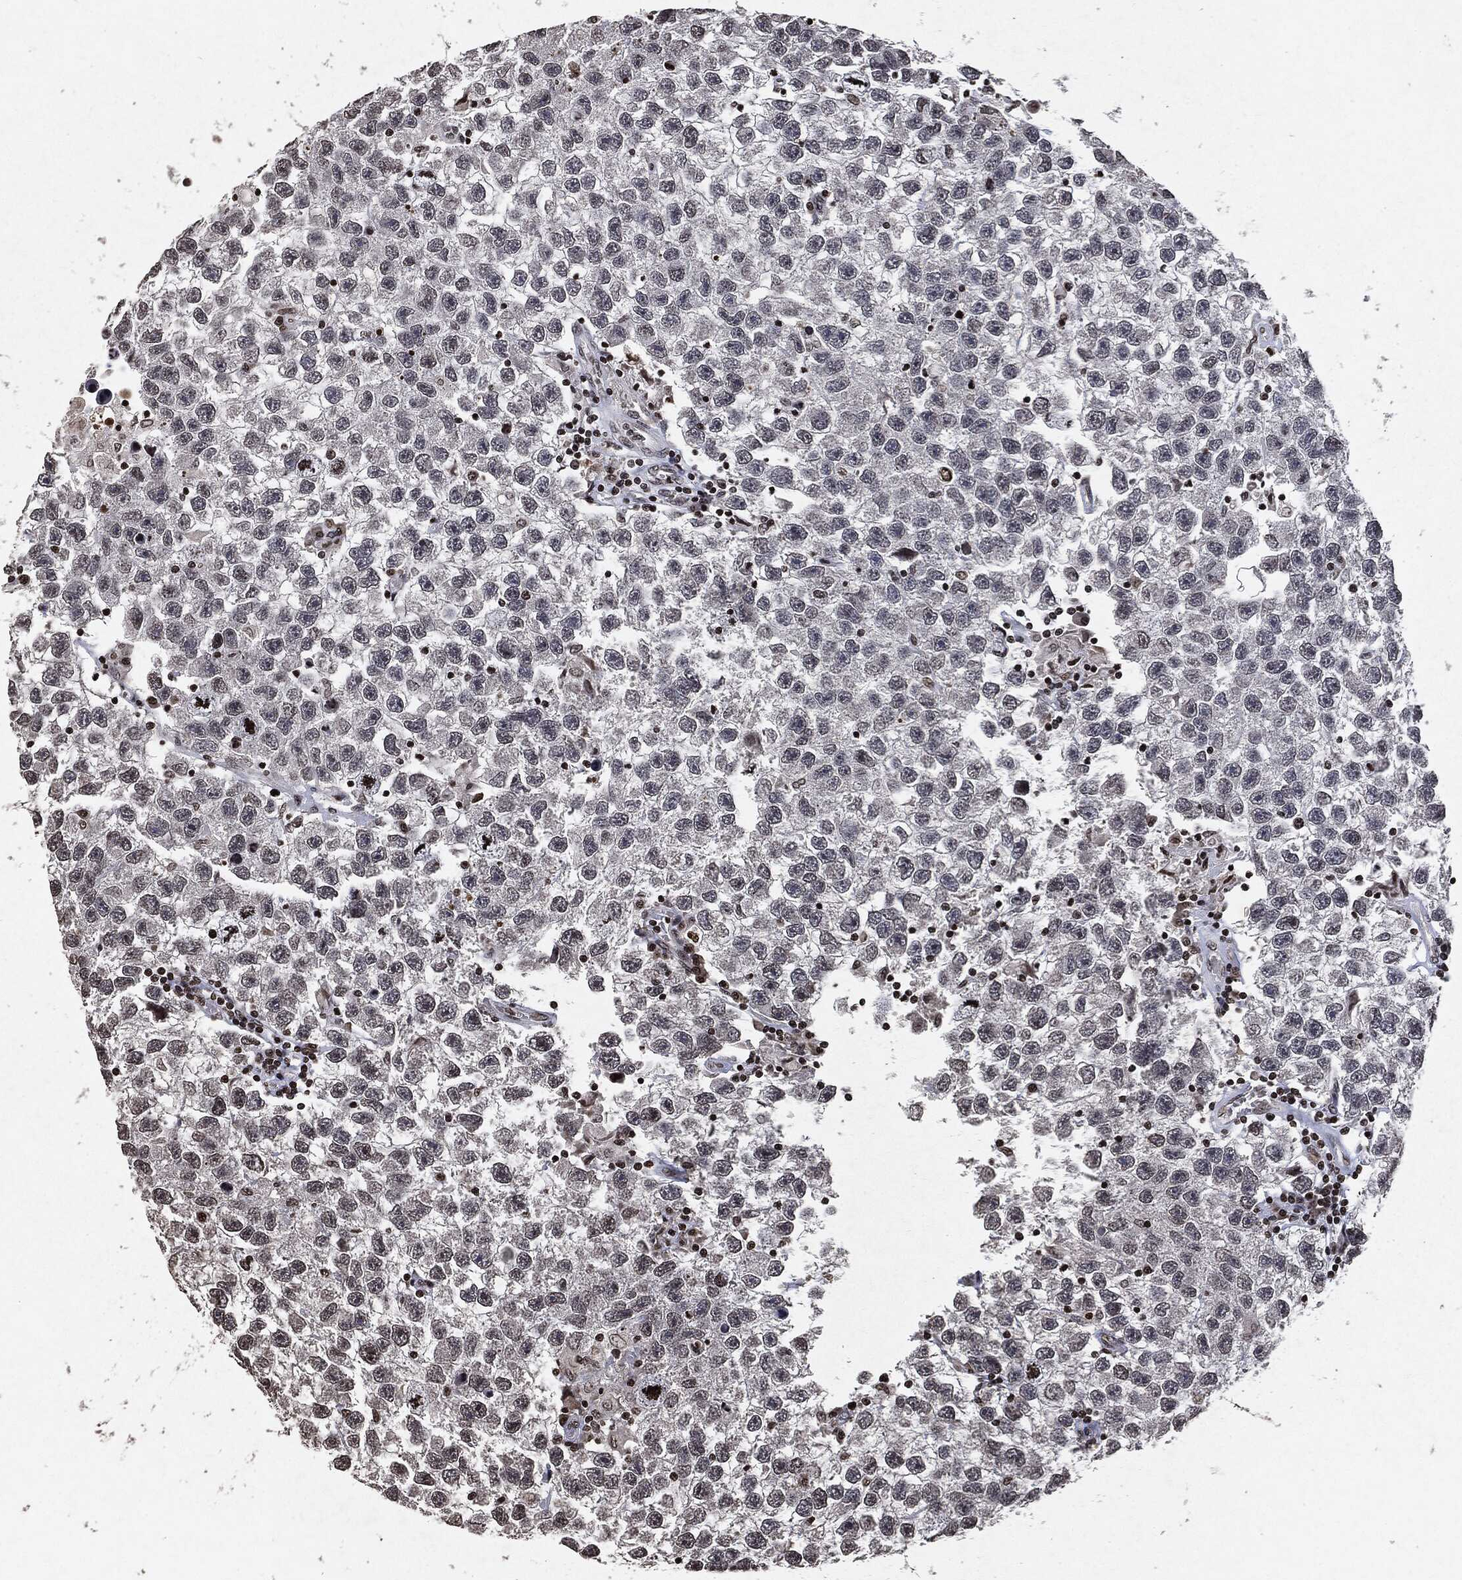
{"staining": {"intensity": "negative", "quantity": "none", "location": "none"}, "tissue": "testis cancer", "cell_type": "Tumor cells", "image_type": "cancer", "snomed": [{"axis": "morphology", "description": "Seminoma, NOS"}, {"axis": "topography", "description": "Testis"}], "caption": "This is an immunohistochemistry histopathology image of testis cancer. There is no positivity in tumor cells.", "gene": "JUN", "patient": {"sex": "male", "age": 26}}